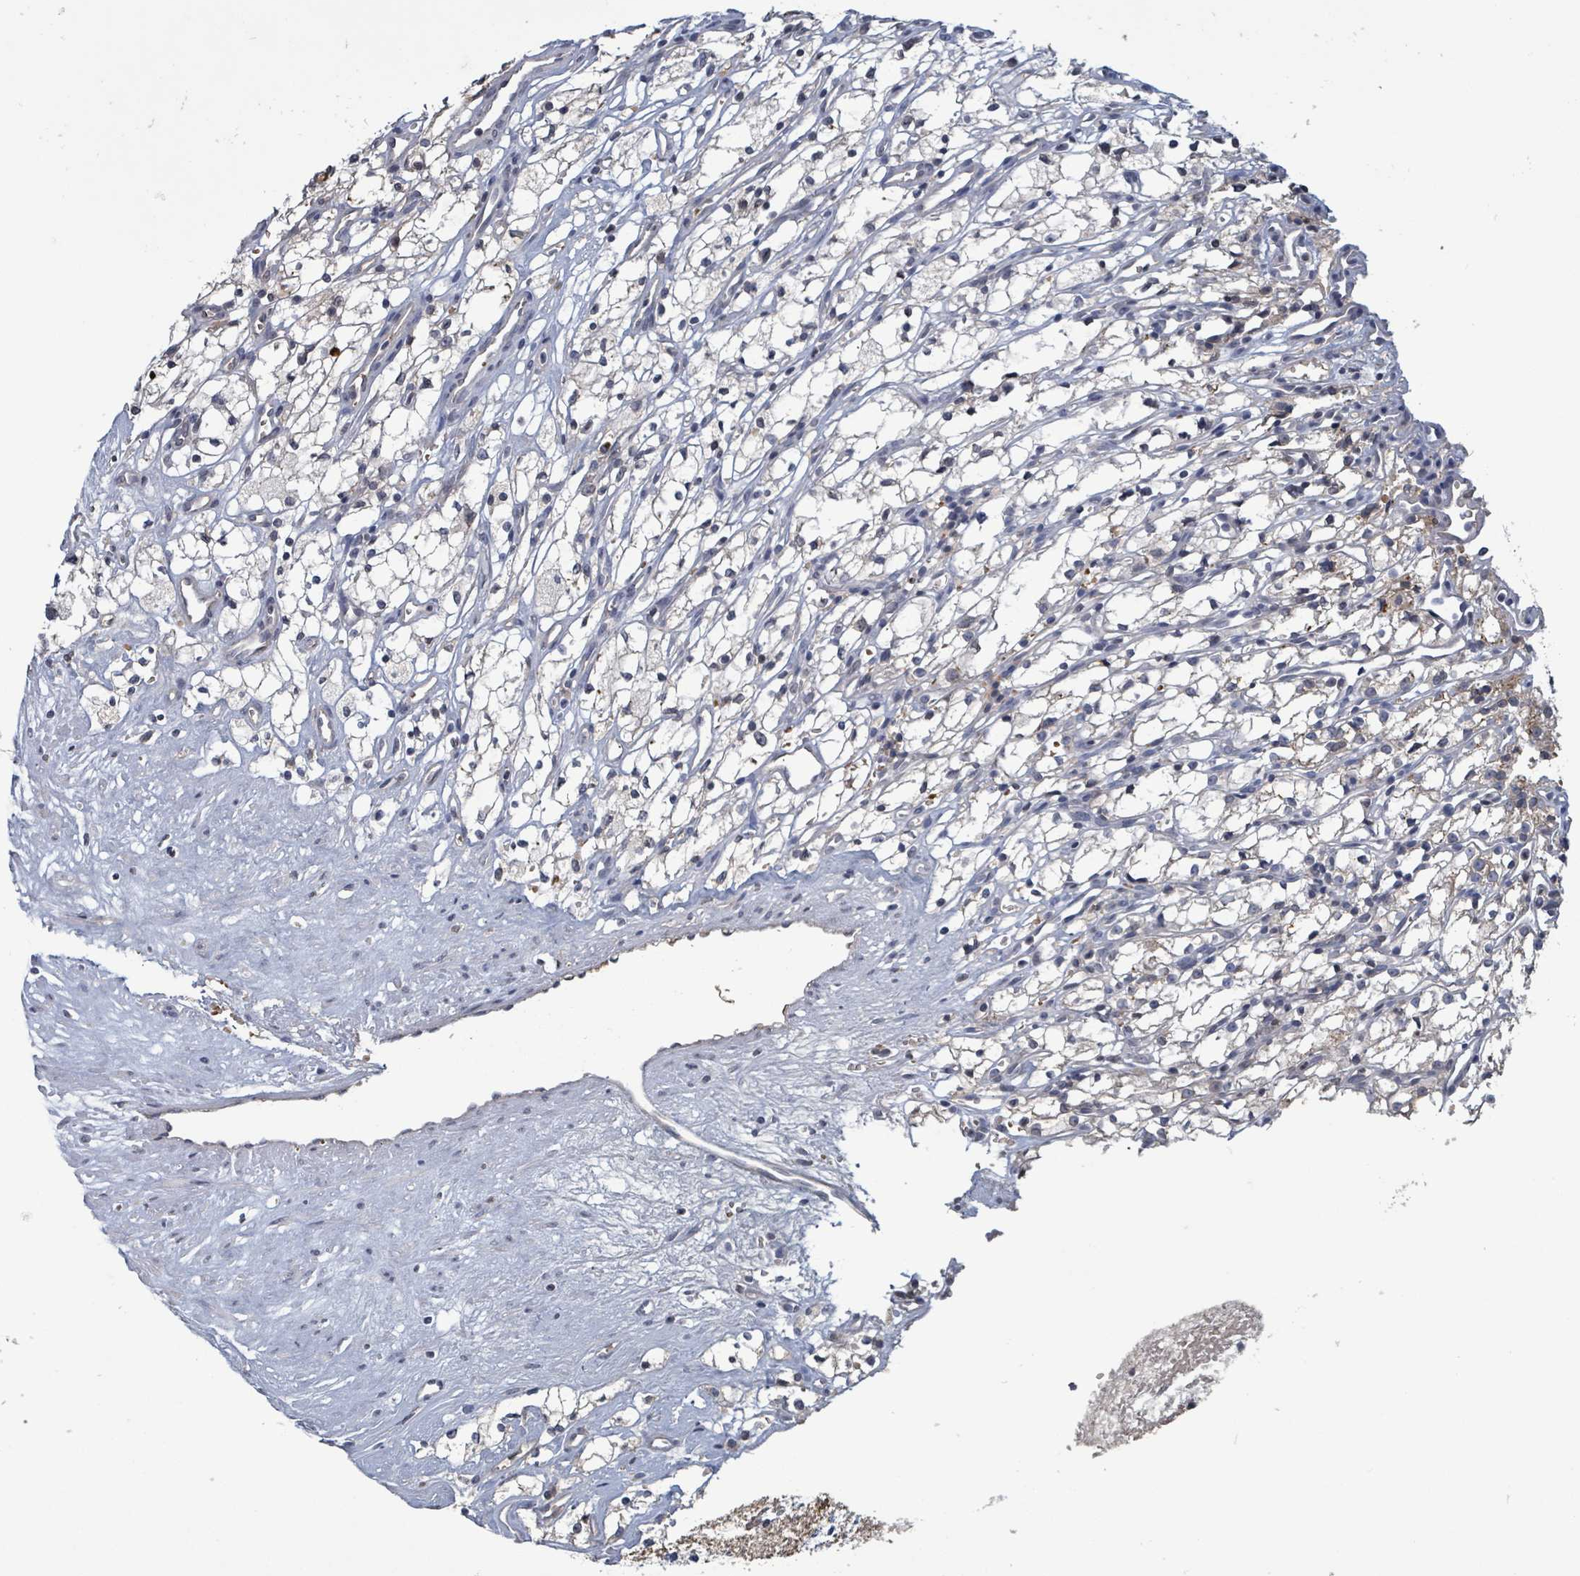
{"staining": {"intensity": "negative", "quantity": "none", "location": "none"}, "tissue": "renal cancer", "cell_type": "Tumor cells", "image_type": "cancer", "snomed": [{"axis": "morphology", "description": "Adenocarcinoma, NOS"}, {"axis": "topography", "description": "Kidney"}], "caption": "Protein analysis of renal cancer shows no significant positivity in tumor cells.", "gene": "GRM8", "patient": {"sex": "male", "age": 59}}